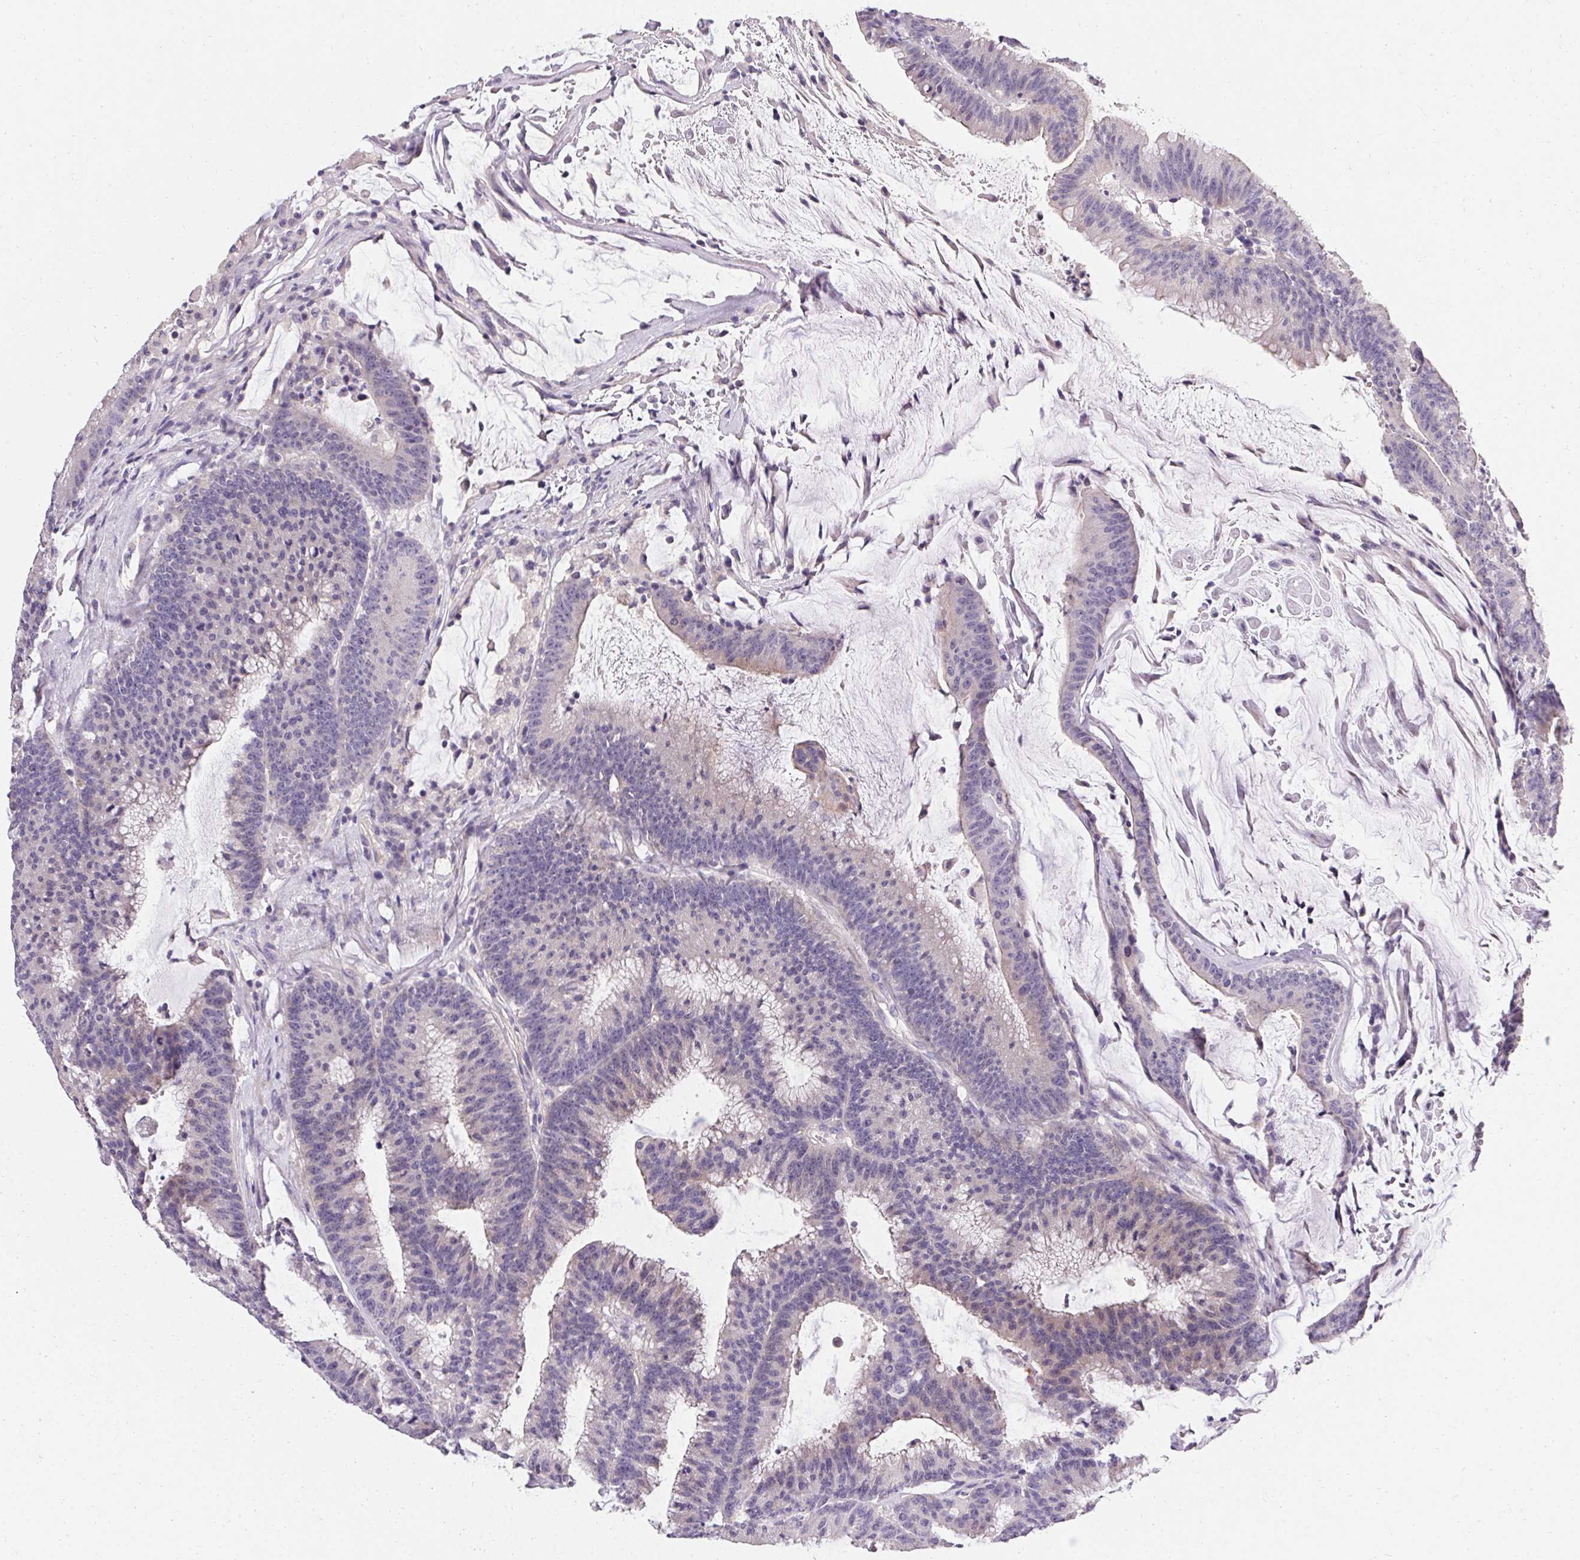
{"staining": {"intensity": "negative", "quantity": "none", "location": "none"}, "tissue": "colorectal cancer", "cell_type": "Tumor cells", "image_type": "cancer", "snomed": [{"axis": "morphology", "description": "Adenocarcinoma, NOS"}, {"axis": "topography", "description": "Colon"}], "caption": "A photomicrograph of colorectal cancer (adenocarcinoma) stained for a protein displays no brown staining in tumor cells.", "gene": "TRIP13", "patient": {"sex": "female", "age": 78}}